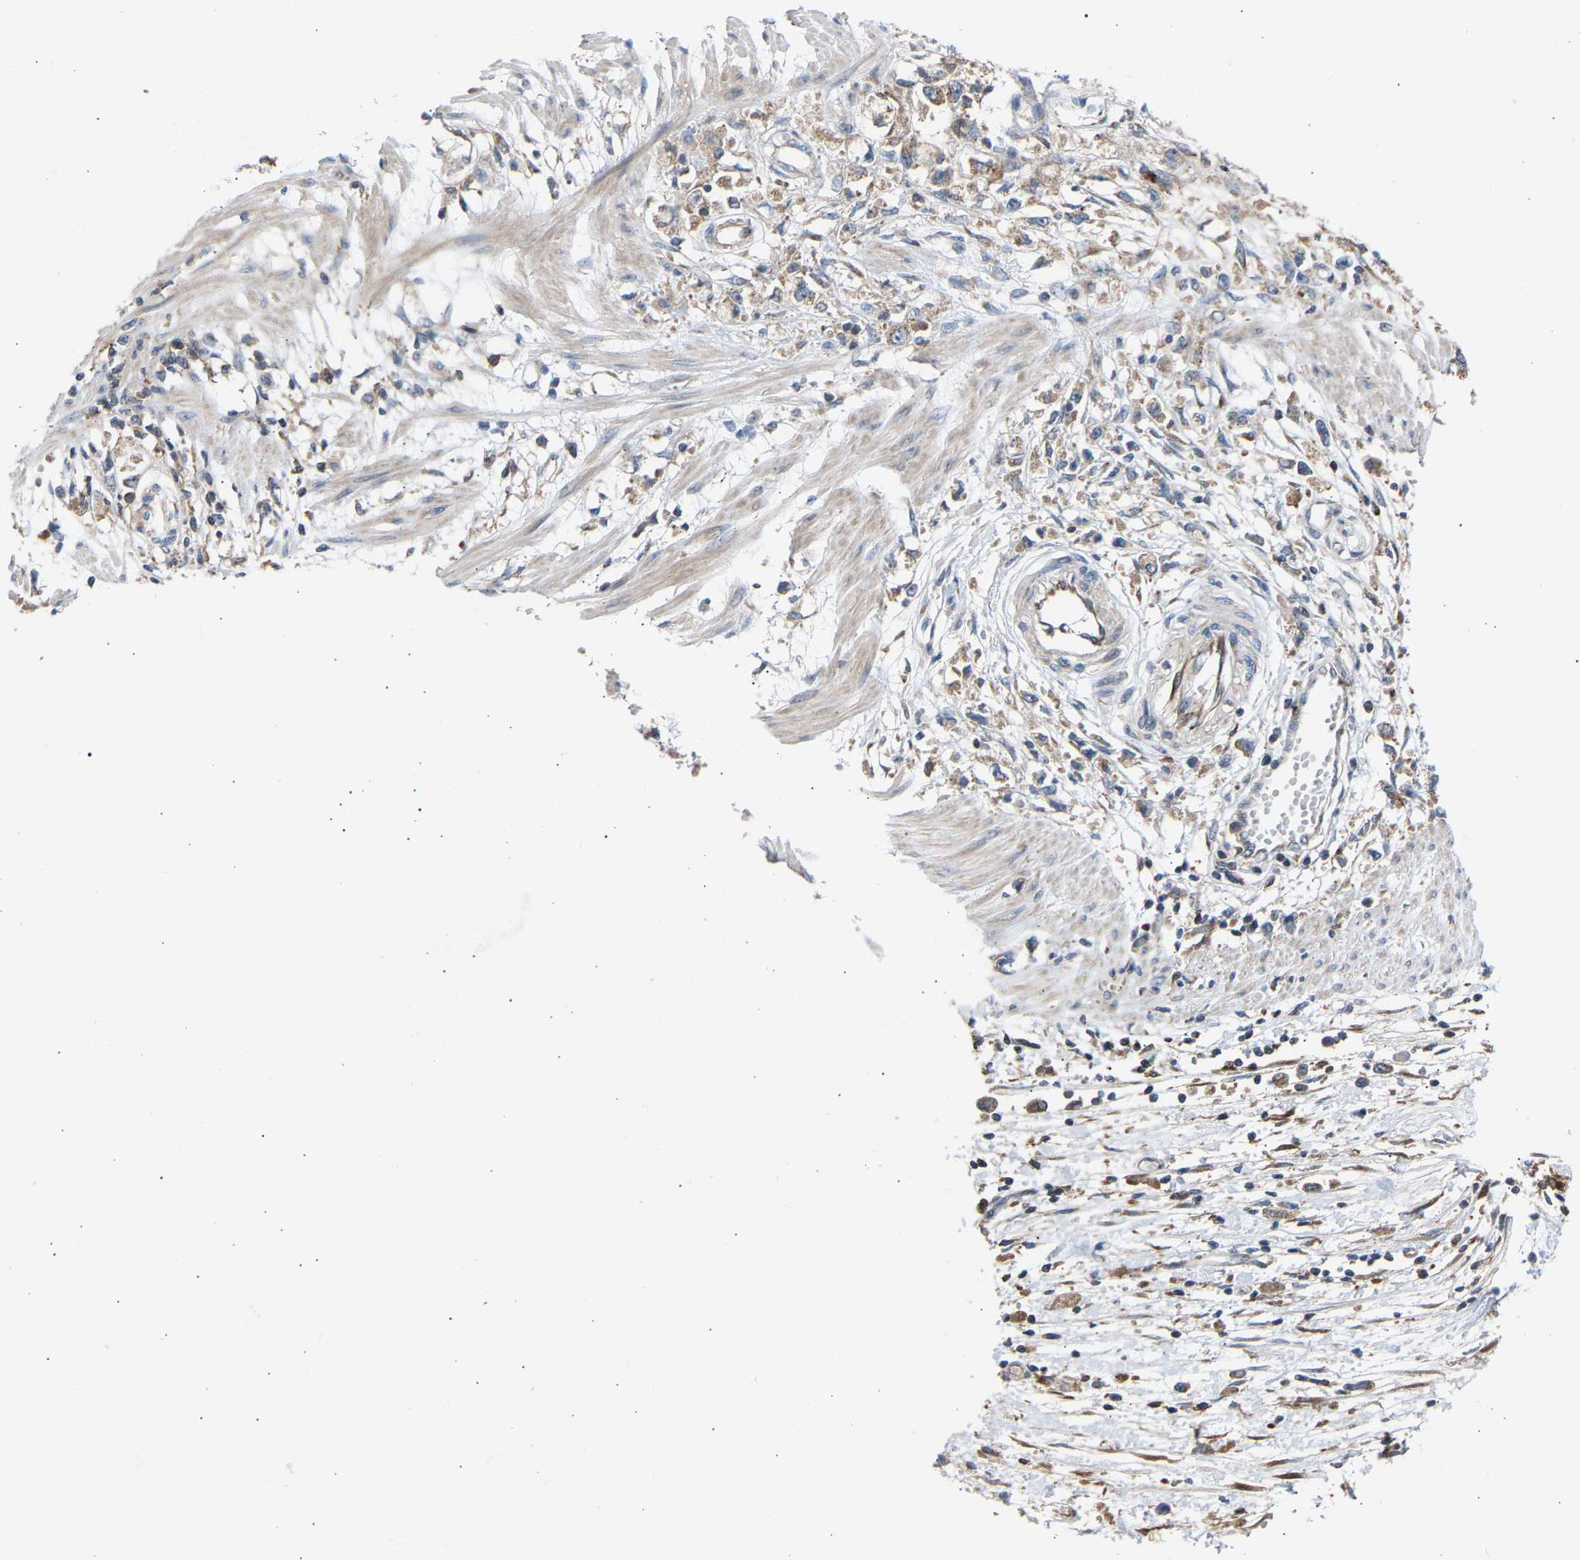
{"staining": {"intensity": "moderate", "quantity": ">75%", "location": "cytoplasmic/membranous"}, "tissue": "stomach cancer", "cell_type": "Tumor cells", "image_type": "cancer", "snomed": [{"axis": "morphology", "description": "Adenocarcinoma, NOS"}, {"axis": "topography", "description": "Stomach"}], "caption": "A micrograph of stomach cancer (adenocarcinoma) stained for a protein demonstrates moderate cytoplasmic/membranous brown staining in tumor cells. Using DAB (brown) and hematoxylin (blue) stains, captured at high magnification using brightfield microscopy.", "gene": "GCN1", "patient": {"sex": "female", "age": 59}}